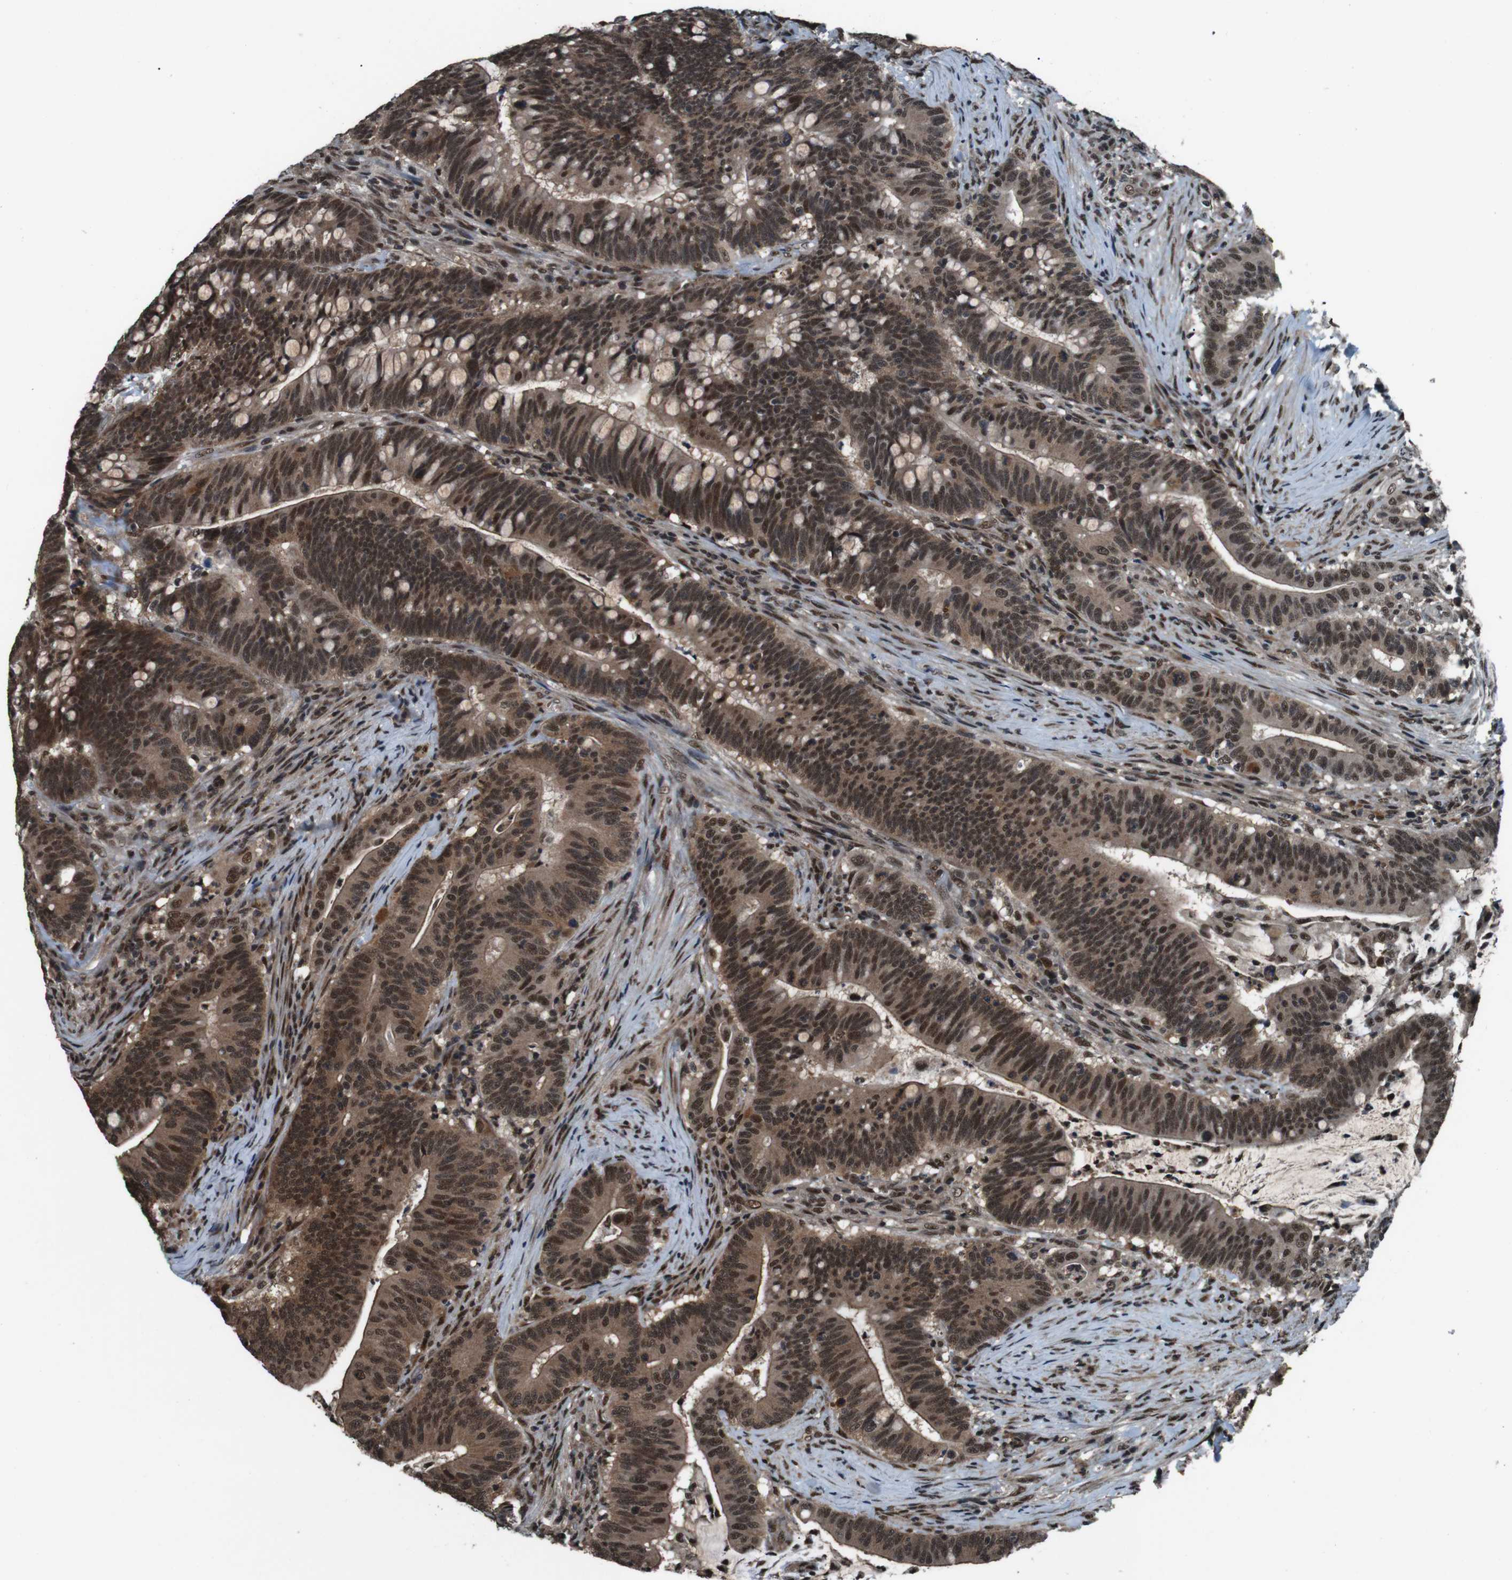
{"staining": {"intensity": "moderate", "quantity": ">75%", "location": "cytoplasmic/membranous,nuclear"}, "tissue": "colorectal cancer", "cell_type": "Tumor cells", "image_type": "cancer", "snomed": [{"axis": "morphology", "description": "Normal tissue, NOS"}, {"axis": "morphology", "description": "Adenocarcinoma, NOS"}, {"axis": "topography", "description": "Colon"}], "caption": "A brown stain highlights moderate cytoplasmic/membranous and nuclear expression of a protein in adenocarcinoma (colorectal) tumor cells. Using DAB (brown) and hematoxylin (blue) stains, captured at high magnification using brightfield microscopy.", "gene": "NR4A2", "patient": {"sex": "female", "age": 66}}